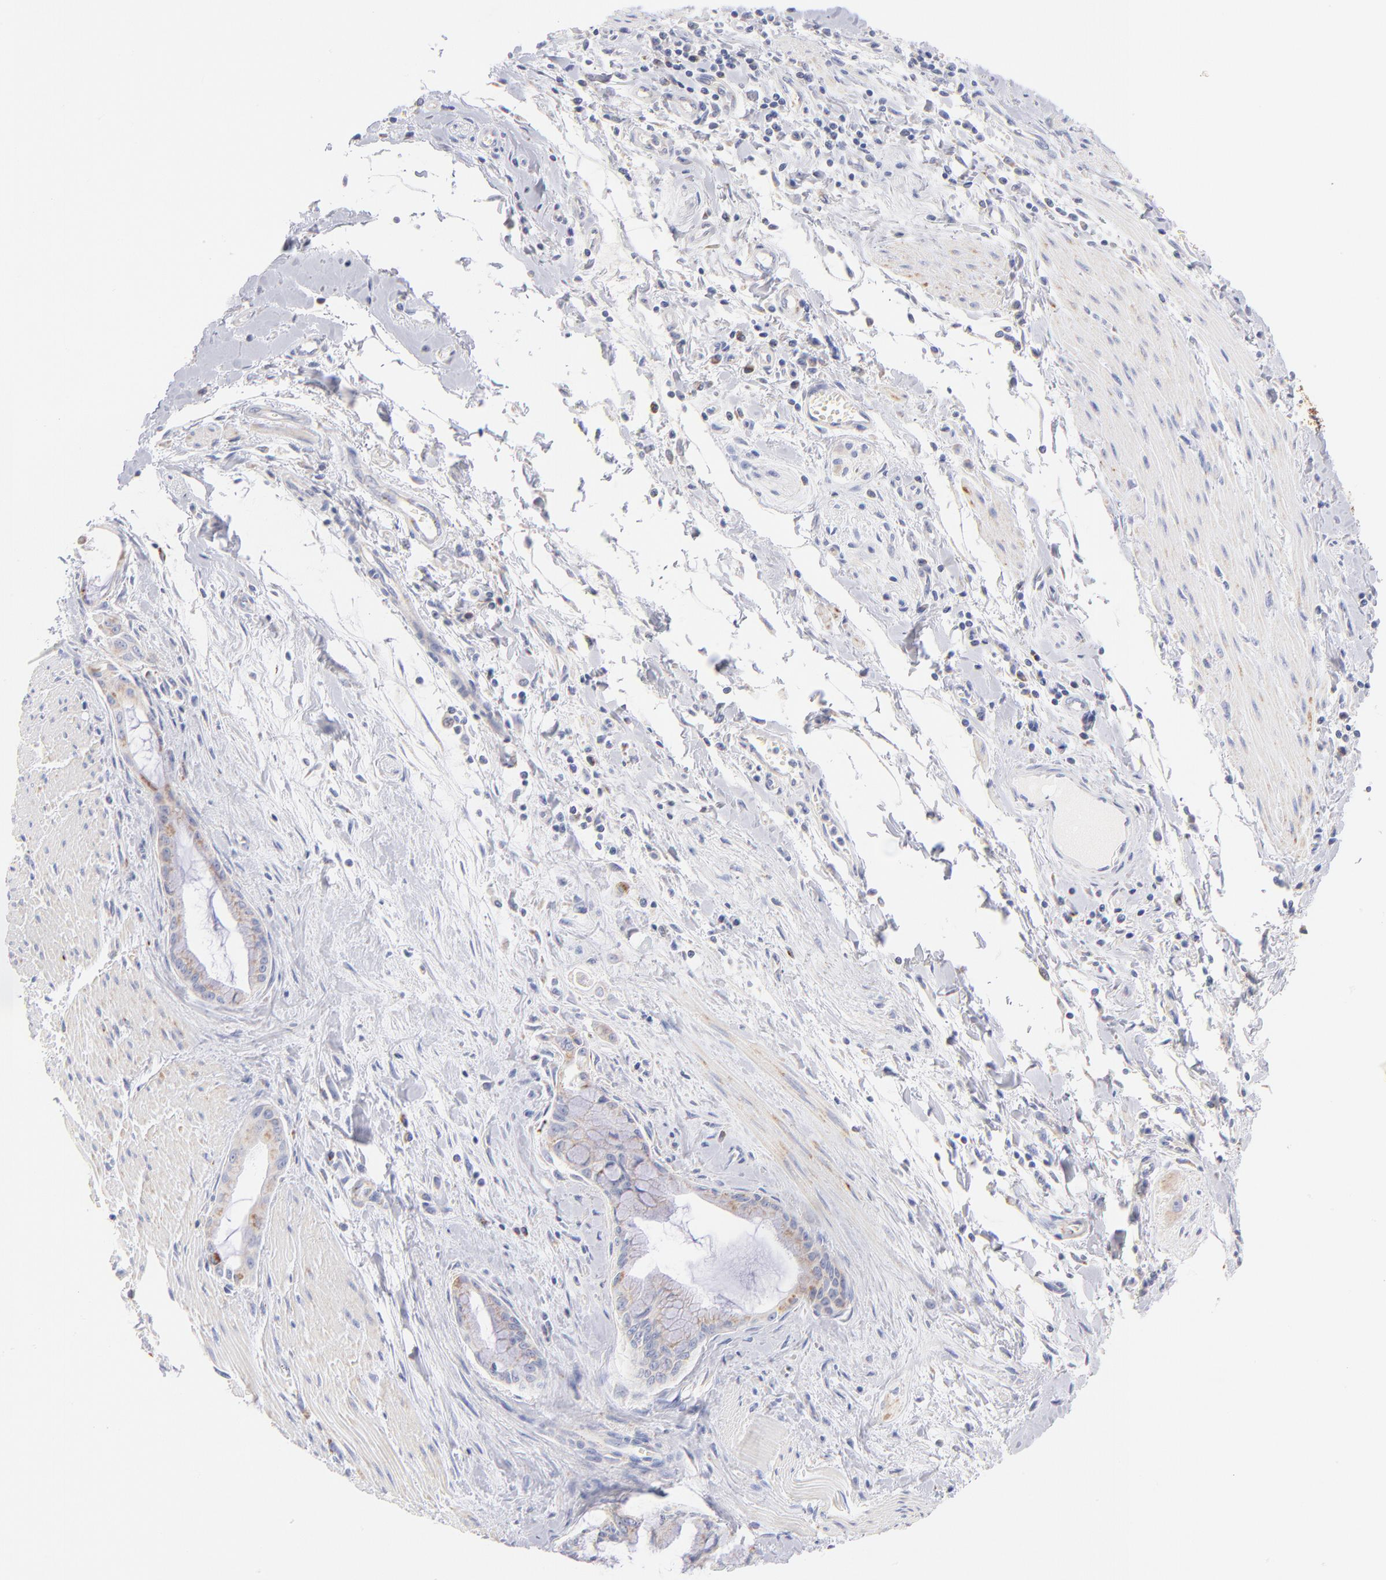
{"staining": {"intensity": "weak", "quantity": "<25%", "location": "cytoplasmic/membranous"}, "tissue": "pancreatic cancer", "cell_type": "Tumor cells", "image_type": "cancer", "snomed": [{"axis": "morphology", "description": "Adenocarcinoma, NOS"}, {"axis": "topography", "description": "Pancreas"}], "caption": "High magnification brightfield microscopy of pancreatic cancer (adenocarcinoma) stained with DAB (3,3'-diaminobenzidine) (brown) and counterstained with hematoxylin (blue): tumor cells show no significant staining. Brightfield microscopy of IHC stained with DAB (3,3'-diaminobenzidine) (brown) and hematoxylin (blue), captured at high magnification.", "gene": "AIFM1", "patient": {"sex": "male", "age": 59}}